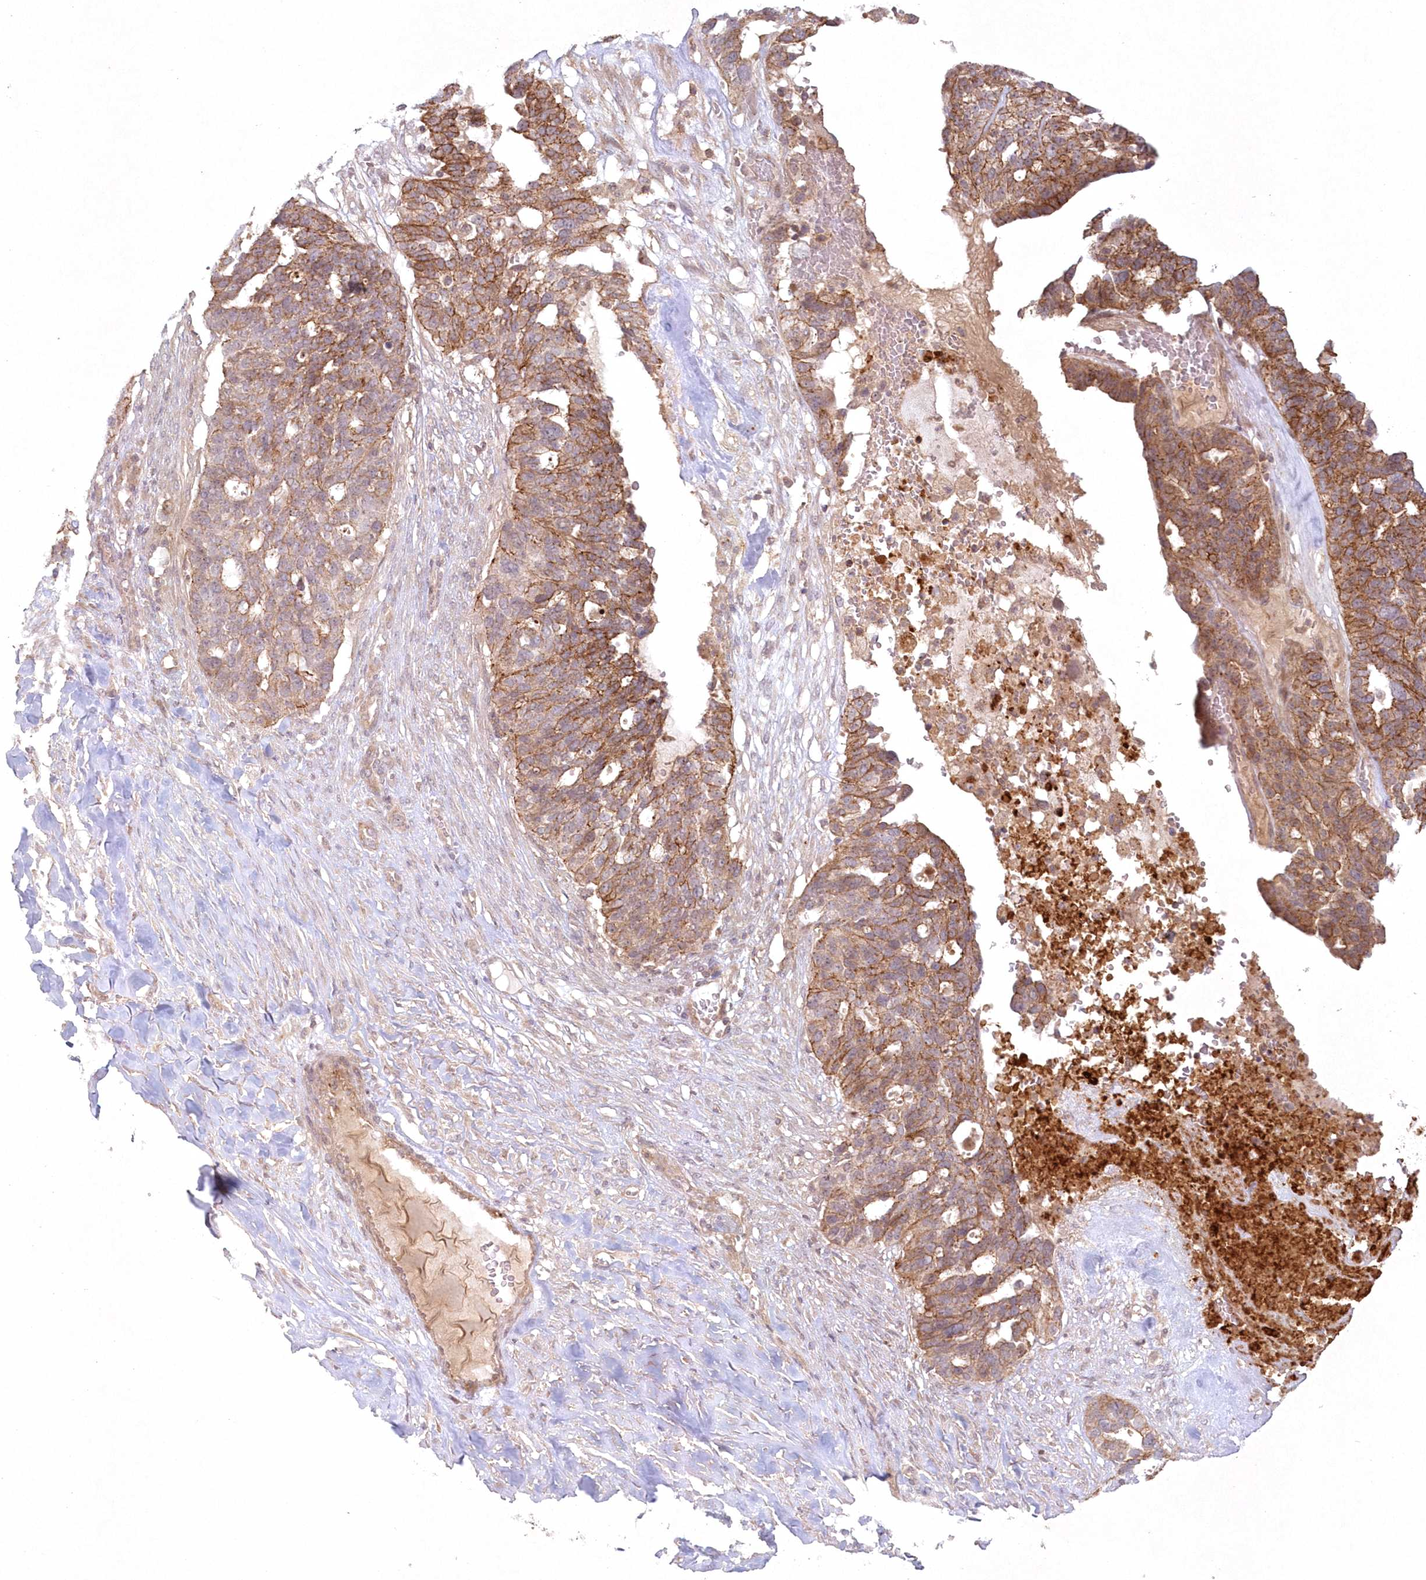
{"staining": {"intensity": "moderate", "quantity": "25%-75%", "location": "cytoplasmic/membranous"}, "tissue": "ovarian cancer", "cell_type": "Tumor cells", "image_type": "cancer", "snomed": [{"axis": "morphology", "description": "Cystadenocarcinoma, serous, NOS"}, {"axis": "topography", "description": "Ovary"}], "caption": "Ovarian cancer tissue displays moderate cytoplasmic/membranous expression in about 25%-75% of tumor cells, visualized by immunohistochemistry. (DAB (3,3'-diaminobenzidine) IHC, brown staining for protein, blue staining for nuclei).", "gene": "TOGARAM2", "patient": {"sex": "female", "age": 59}}